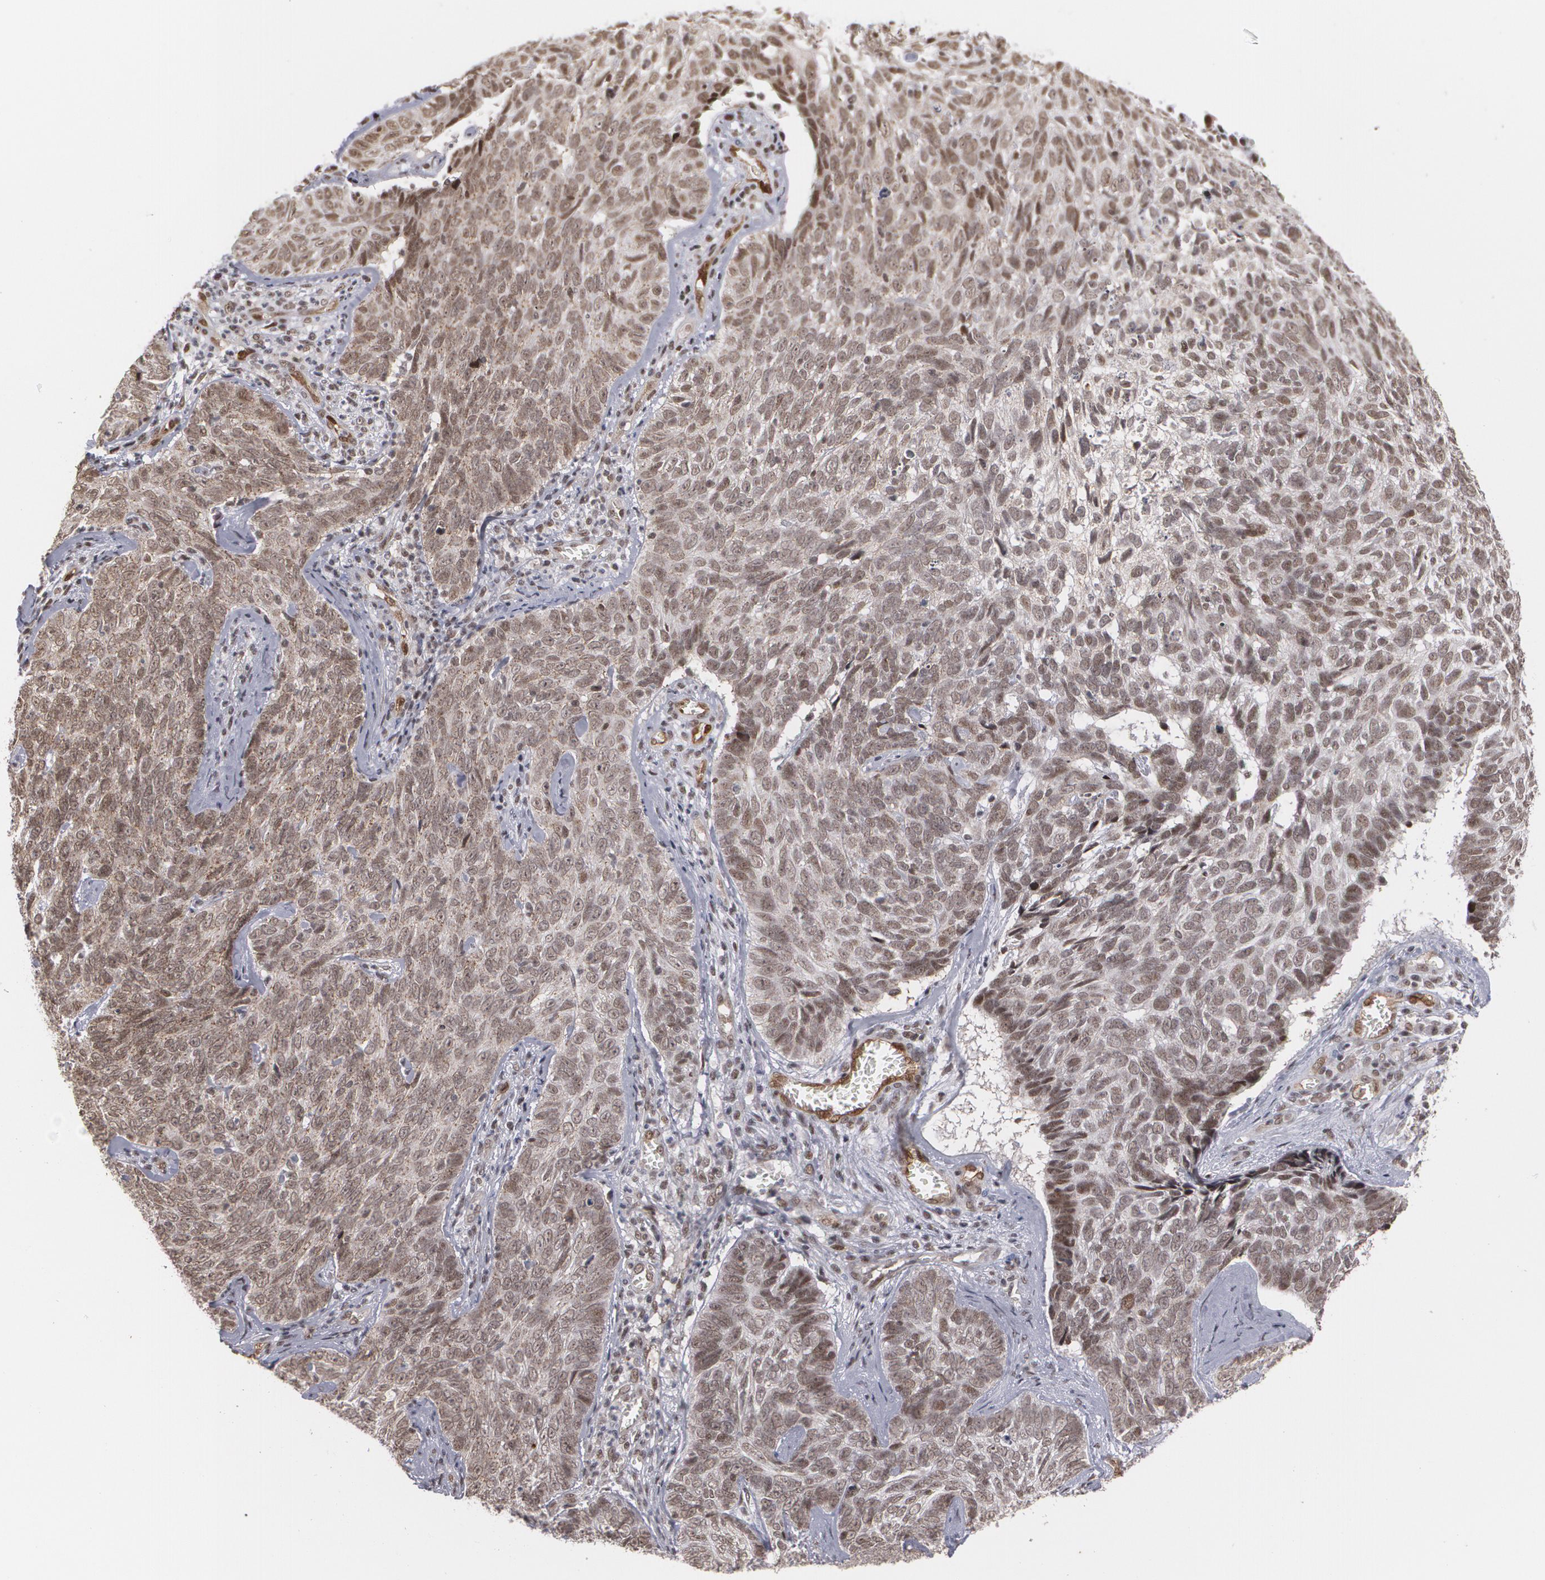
{"staining": {"intensity": "moderate", "quantity": ">75%", "location": "cytoplasmic/membranous,nuclear"}, "tissue": "skin cancer", "cell_type": "Tumor cells", "image_type": "cancer", "snomed": [{"axis": "morphology", "description": "Basal cell carcinoma"}, {"axis": "topography", "description": "Skin"}], "caption": "Protein staining of skin cancer tissue reveals moderate cytoplasmic/membranous and nuclear staining in approximately >75% of tumor cells.", "gene": "ZNF75A", "patient": {"sex": "male", "age": 72}}